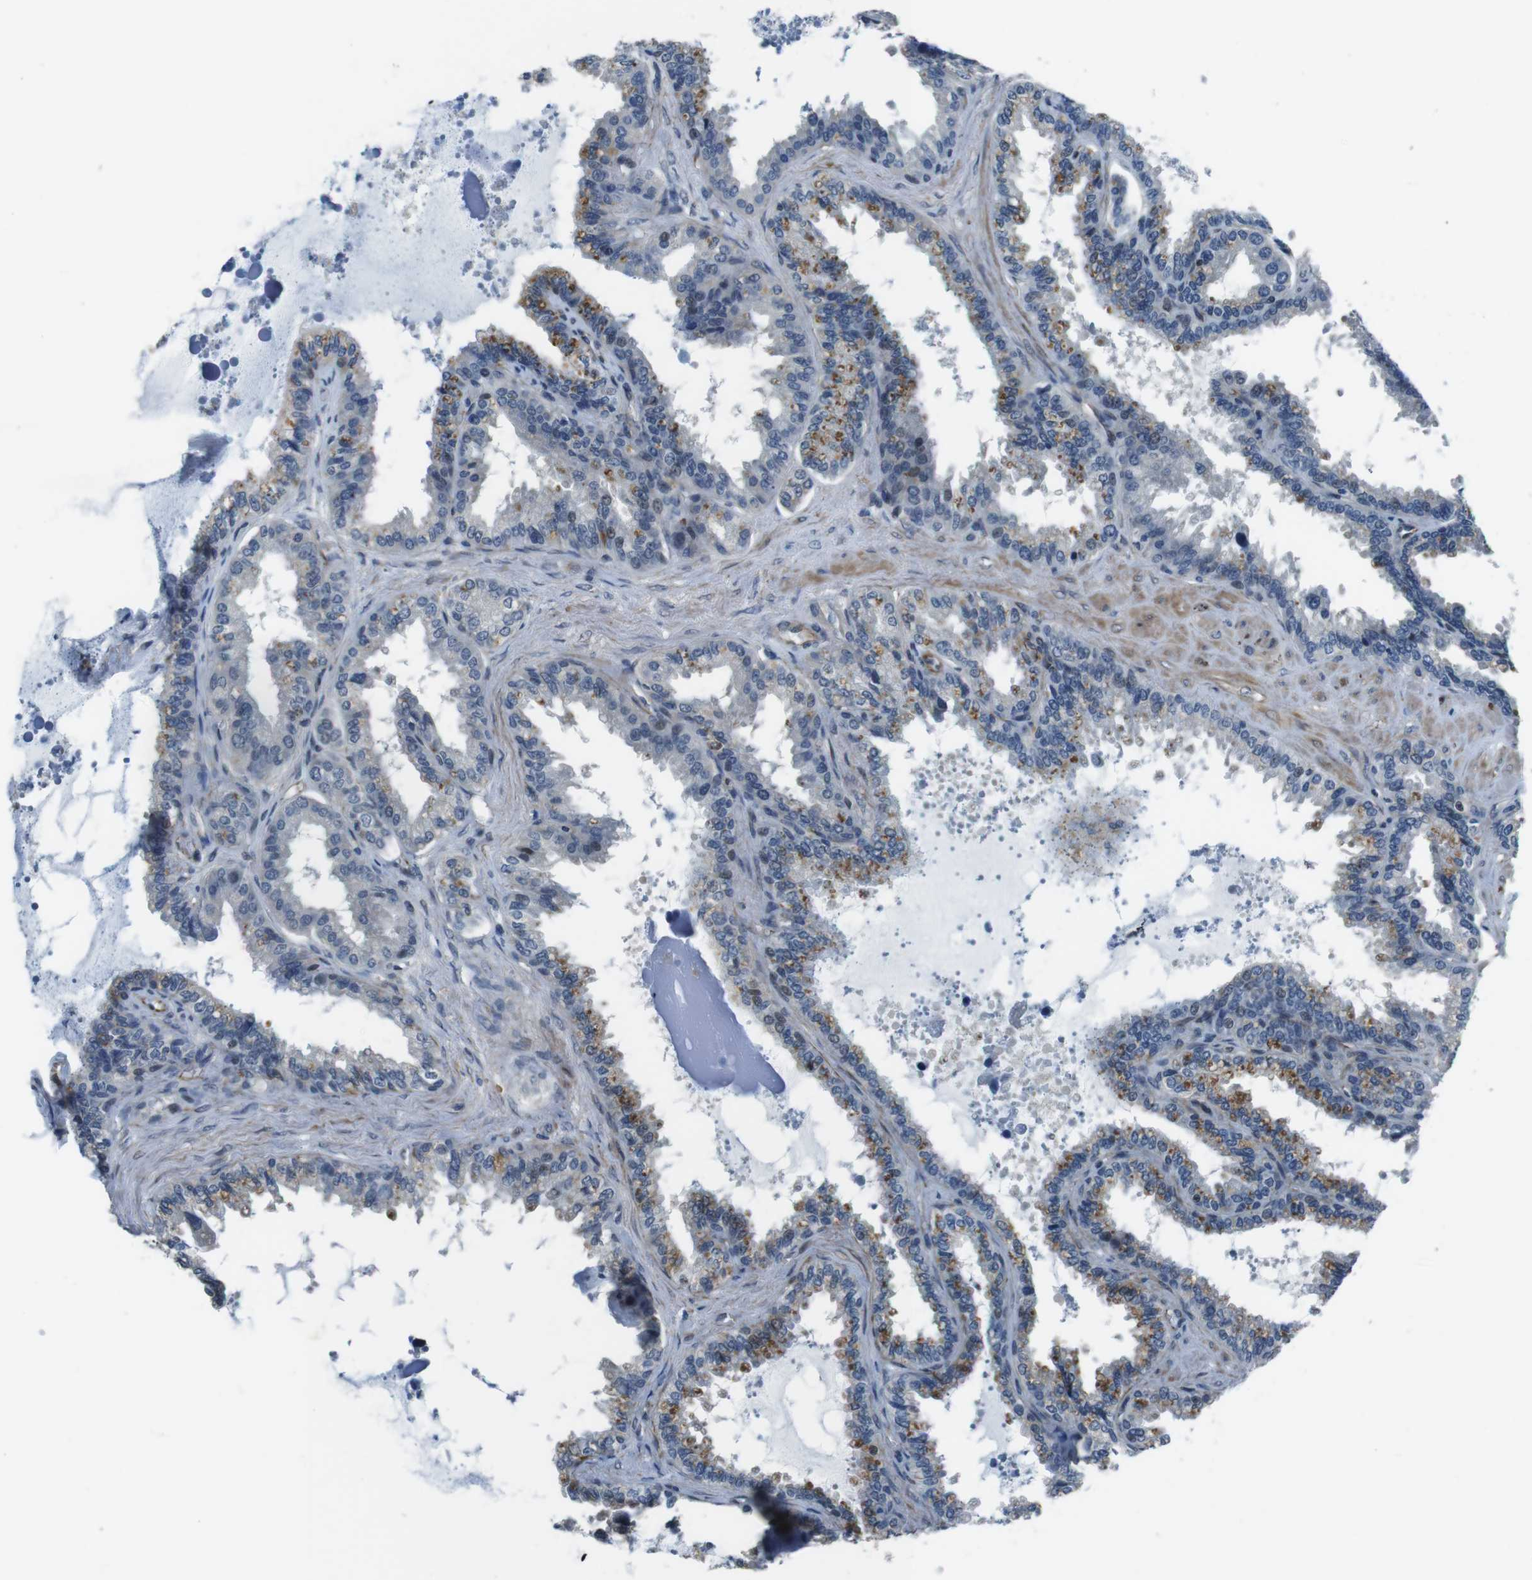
{"staining": {"intensity": "moderate", "quantity": "<25%", "location": "cytoplasmic/membranous"}, "tissue": "seminal vesicle", "cell_type": "Glandular cells", "image_type": "normal", "snomed": [{"axis": "morphology", "description": "Normal tissue, NOS"}, {"axis": "topography", "description": "Seminal veicle"}], "caption": "Seminal vesicle stained with DAB (3,3'-diaminobenzidine) IHC reveals low levels of moderate cytoplasmic/membranous expression in about <25% of glandular cells.", "gene": "LRRC49", "patient": {"sex": "male", "age": 46}}